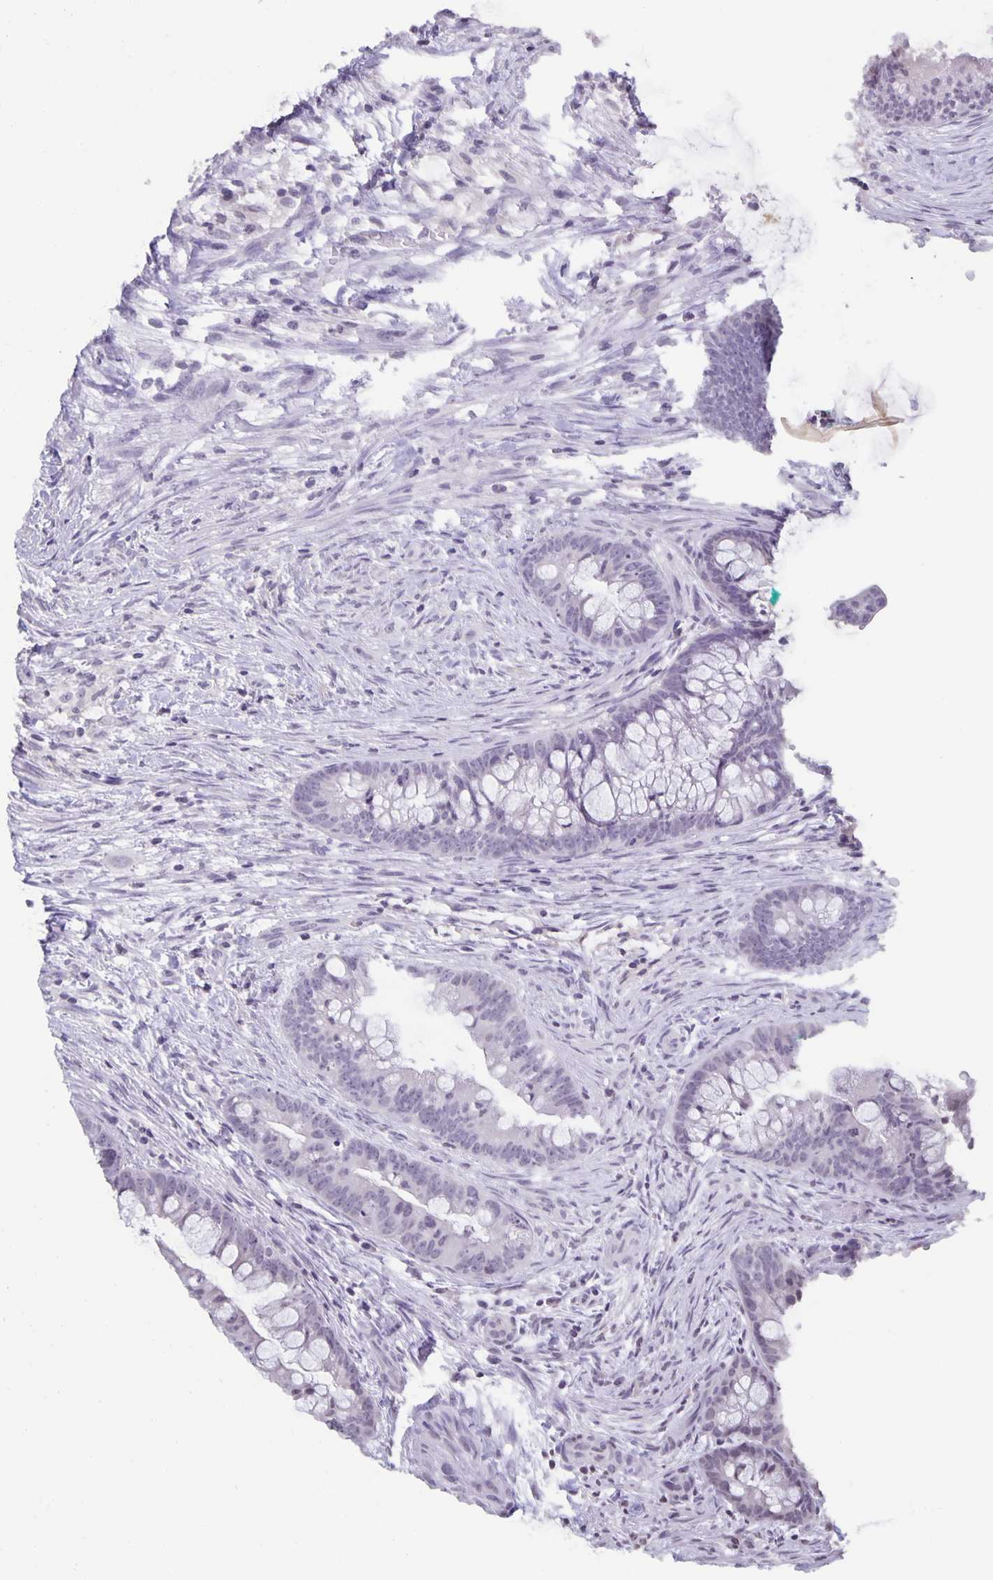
{"staining": {"intensity": "negative", "quantity": "none", "location": "none"}, "tissue": "colorectal cancer", "cell_type": "Tumor cells", "image_type": "cancer", "snomed": [{"axis": "morphology", "description": "Adenocarcinoma, NOS"}, {"axis": "topography", "description": "Colon"}], "caption": "There is no significant staining in tumor cells of colorectal adenocarcinoma.", "gene": "AQP4", "patient": {"sex": "male", "age": 62}}